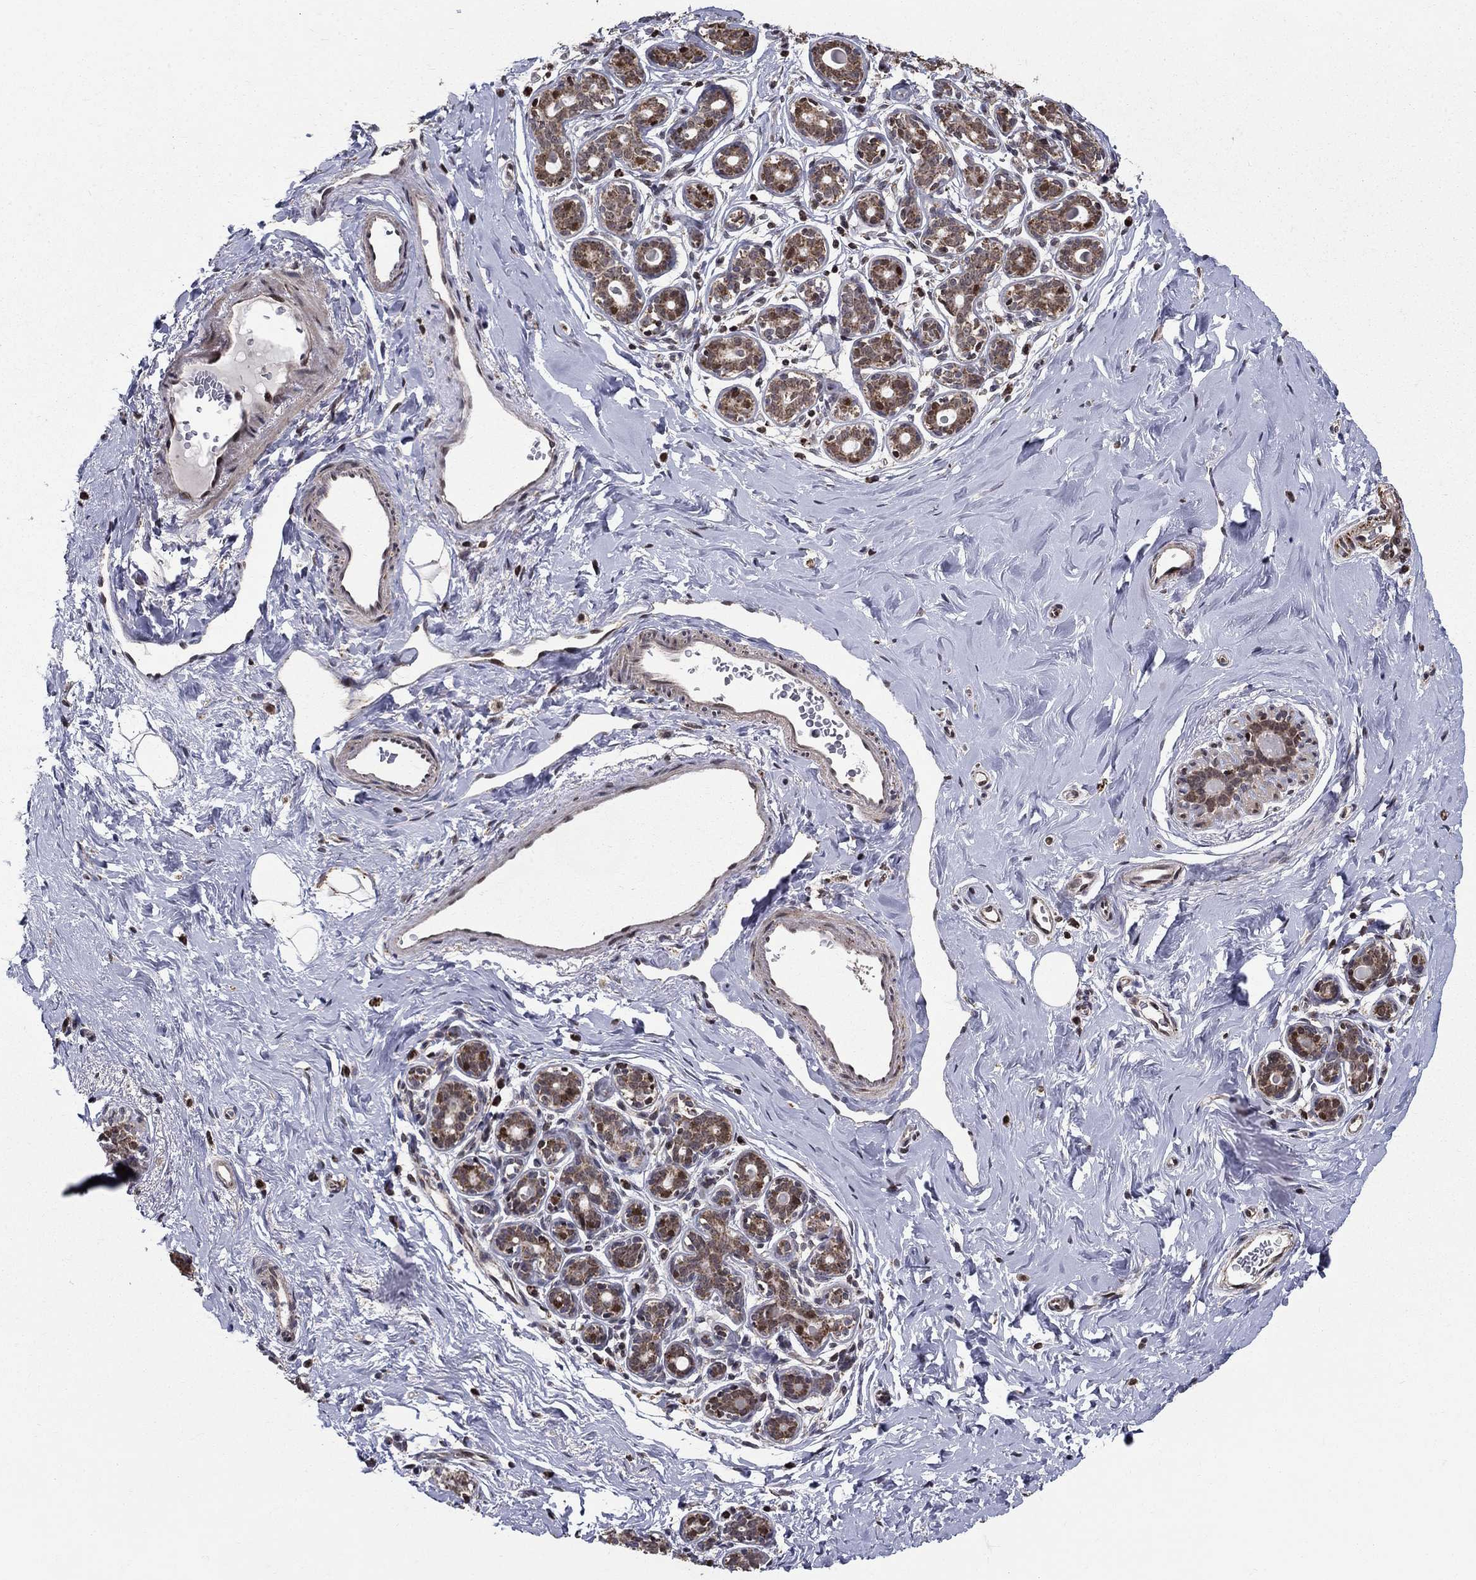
{"staining": {"intensity": "negative", "quantity": "none", "location": "none"}, "tissue": "breast", "cell_type": "Adipocytes", "image_type": "normal", "snomed": [{"axis": "morphology", "description": "Normal tissue, NOS"}, {"axis": "topography", "description": "Skin"}, {"axis": "topography", "description": "Breast"}], "caption": "A histopathology image of breast stained for a protein reveals no brown staining in adipocytes.", "gene": "ACOT13", "patient": {"sex": "female", "age": 43}}